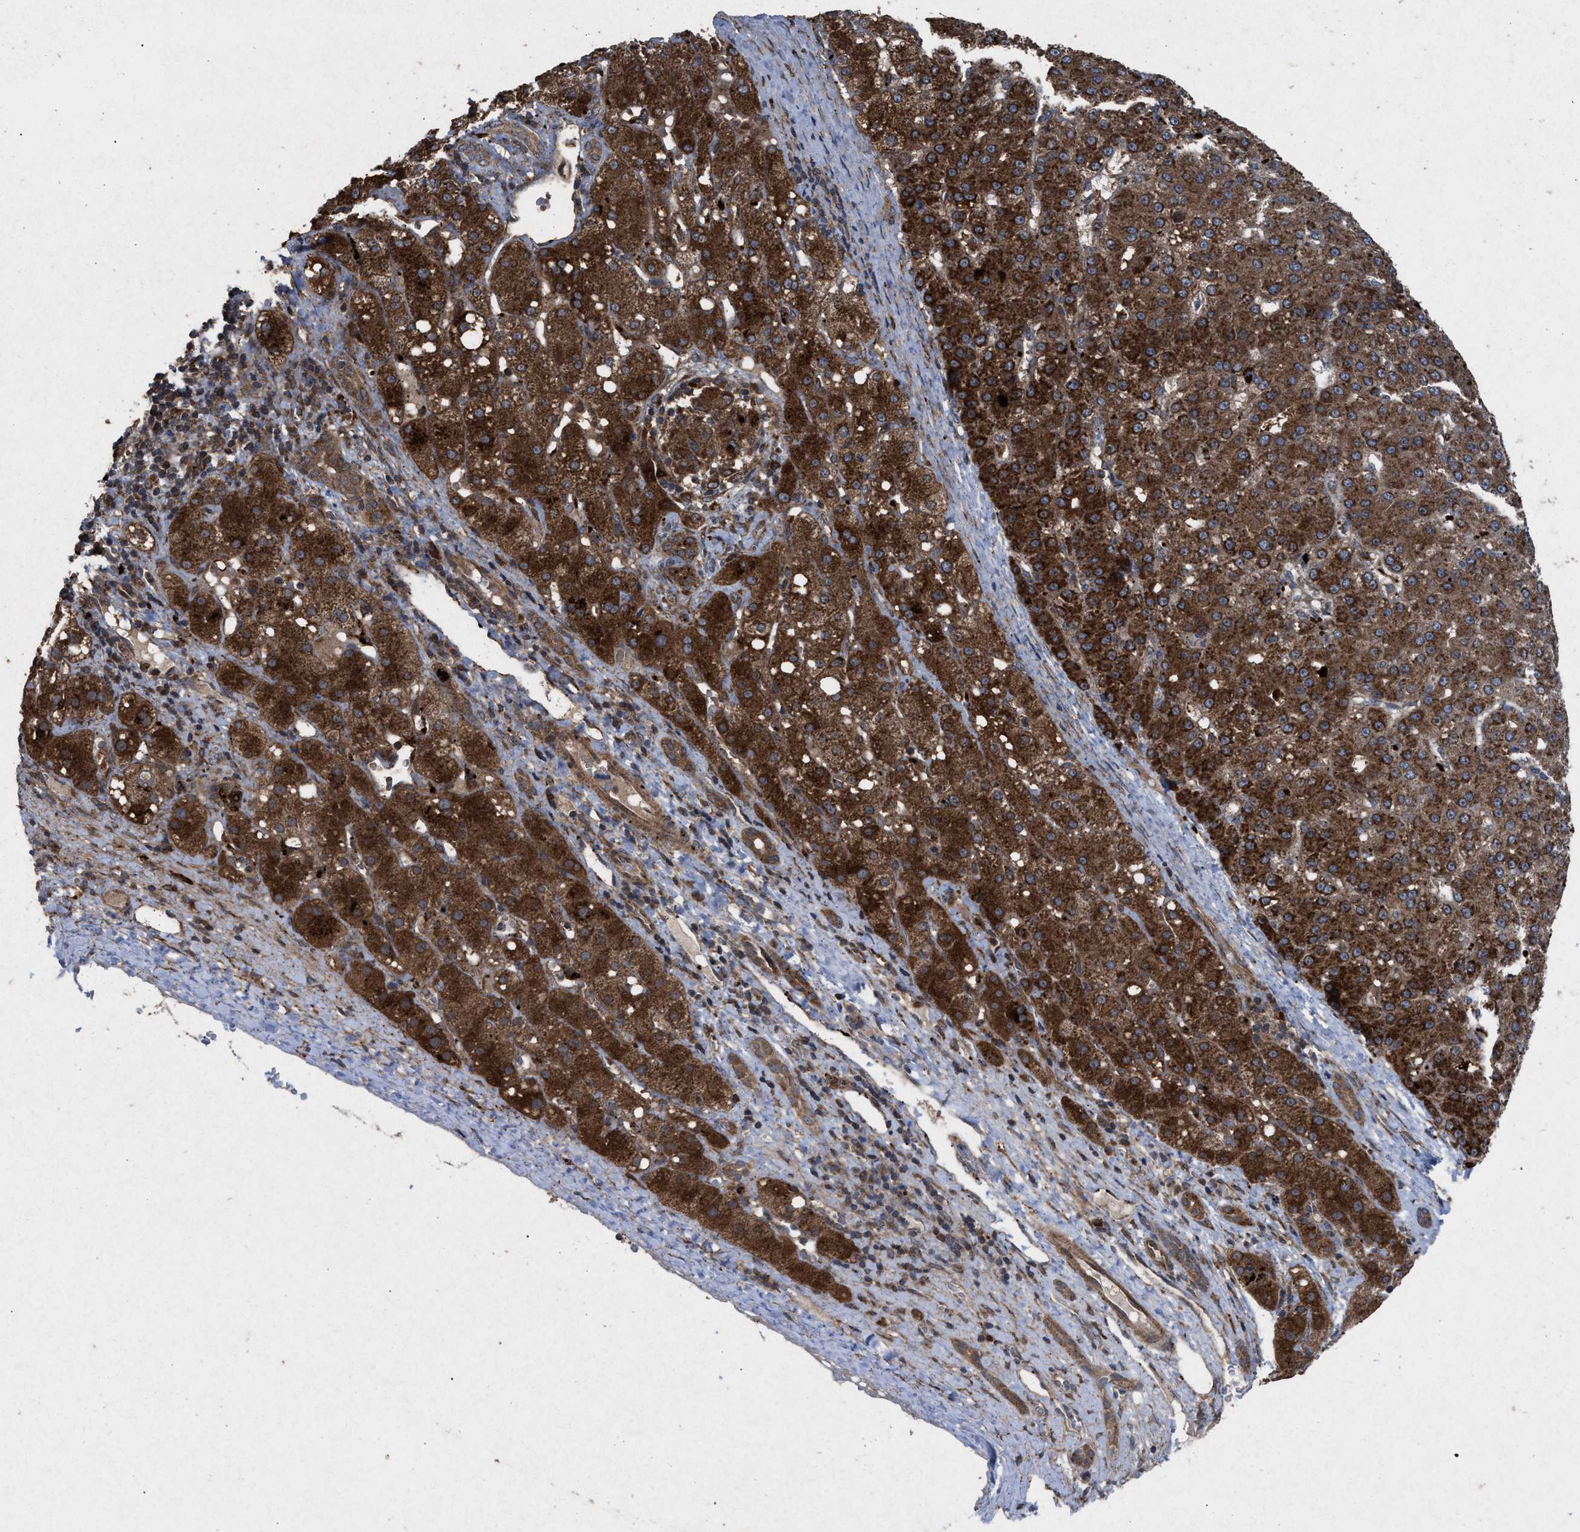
{"staining": {"intensity": "strong", "quantity": ">75%", "location": "cytoplasmic/membranous"}, "tissue": "liver cancer", "cell_type": "Tumor cells", "image_type": "cancer", "snomed": [{"axis": "morphology", "description": "Carcinoma, Hepatocellular, NOS"}, {"axis": "topography", "description": "Liver"}], "caption": "IHC (DAB (3,3'-diaminobenzidine)) staining of liver hepatocellular carcinoma shows strong cytoplasmic/membranous protein positivity in about >75% of tumor cells. Using DAB (brown) and hematoxylin (blue) stains, captured at high magnification using brightfield microscopy.", "gene": "MSI2", "patient": {"sex": "male", "age": 67}}